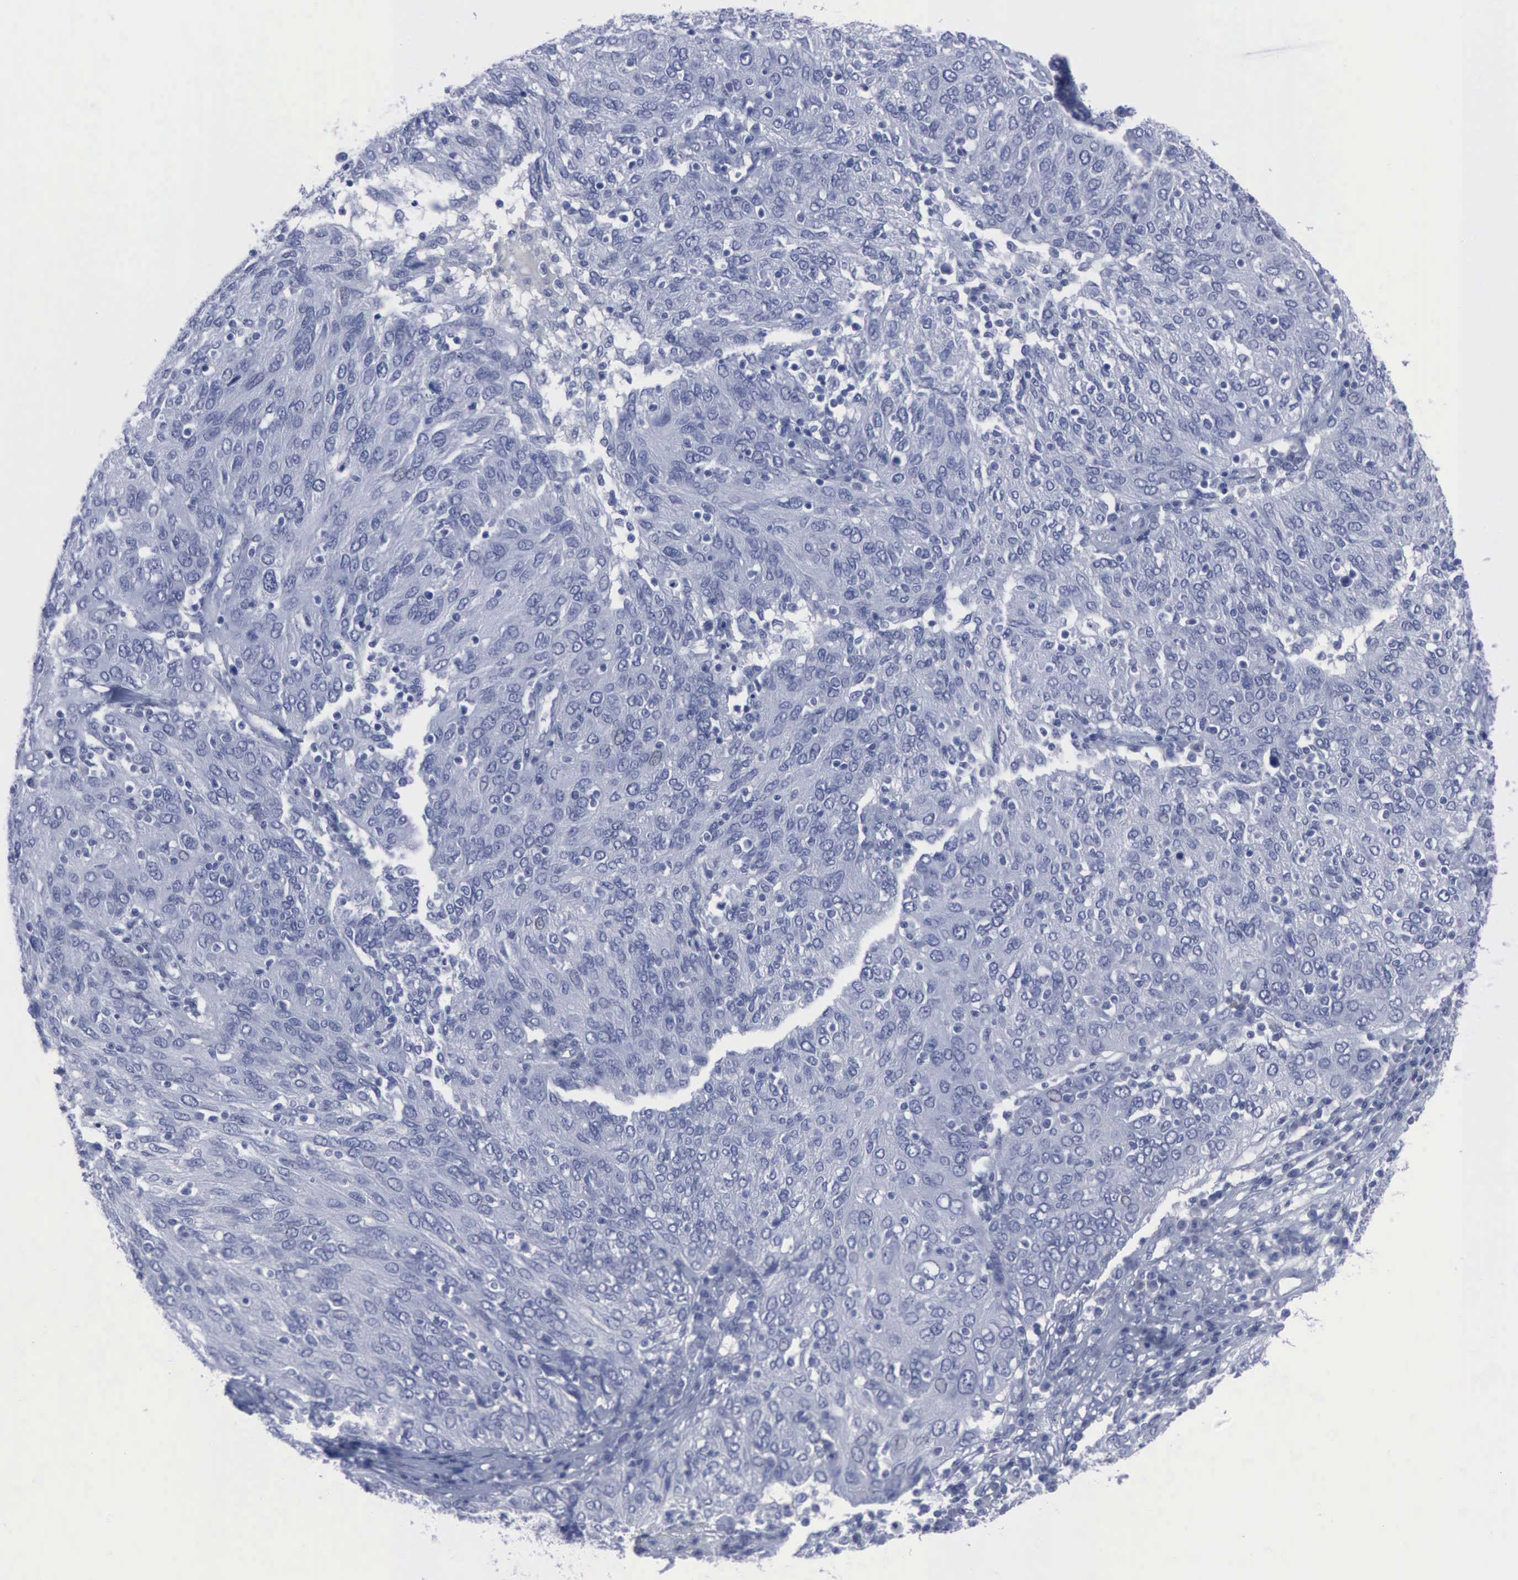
{"staining": {"intensity": "negative", "quantity": "none", "location": "none"}, "tissue": "ovarian cancer", "cell_type": "Tumor cells", "image_type": "cancer", "snomed": [{"axis": "morphology", "description": "Carcinoma, endometroid"}, {"axis": "topography", "description": "Ovary"}], "caption": "The histopathology image exhibits no significant expression in tumor cells of endometroid carcinoma (ovarian). The staining was performed using DAB to visualize the protein expression in brown, while the nuclei were stained in blue with hematoxylin (Magnification: 20x).", "gene": "NGFR", "patient": {"sex": "female", "age": 50}}